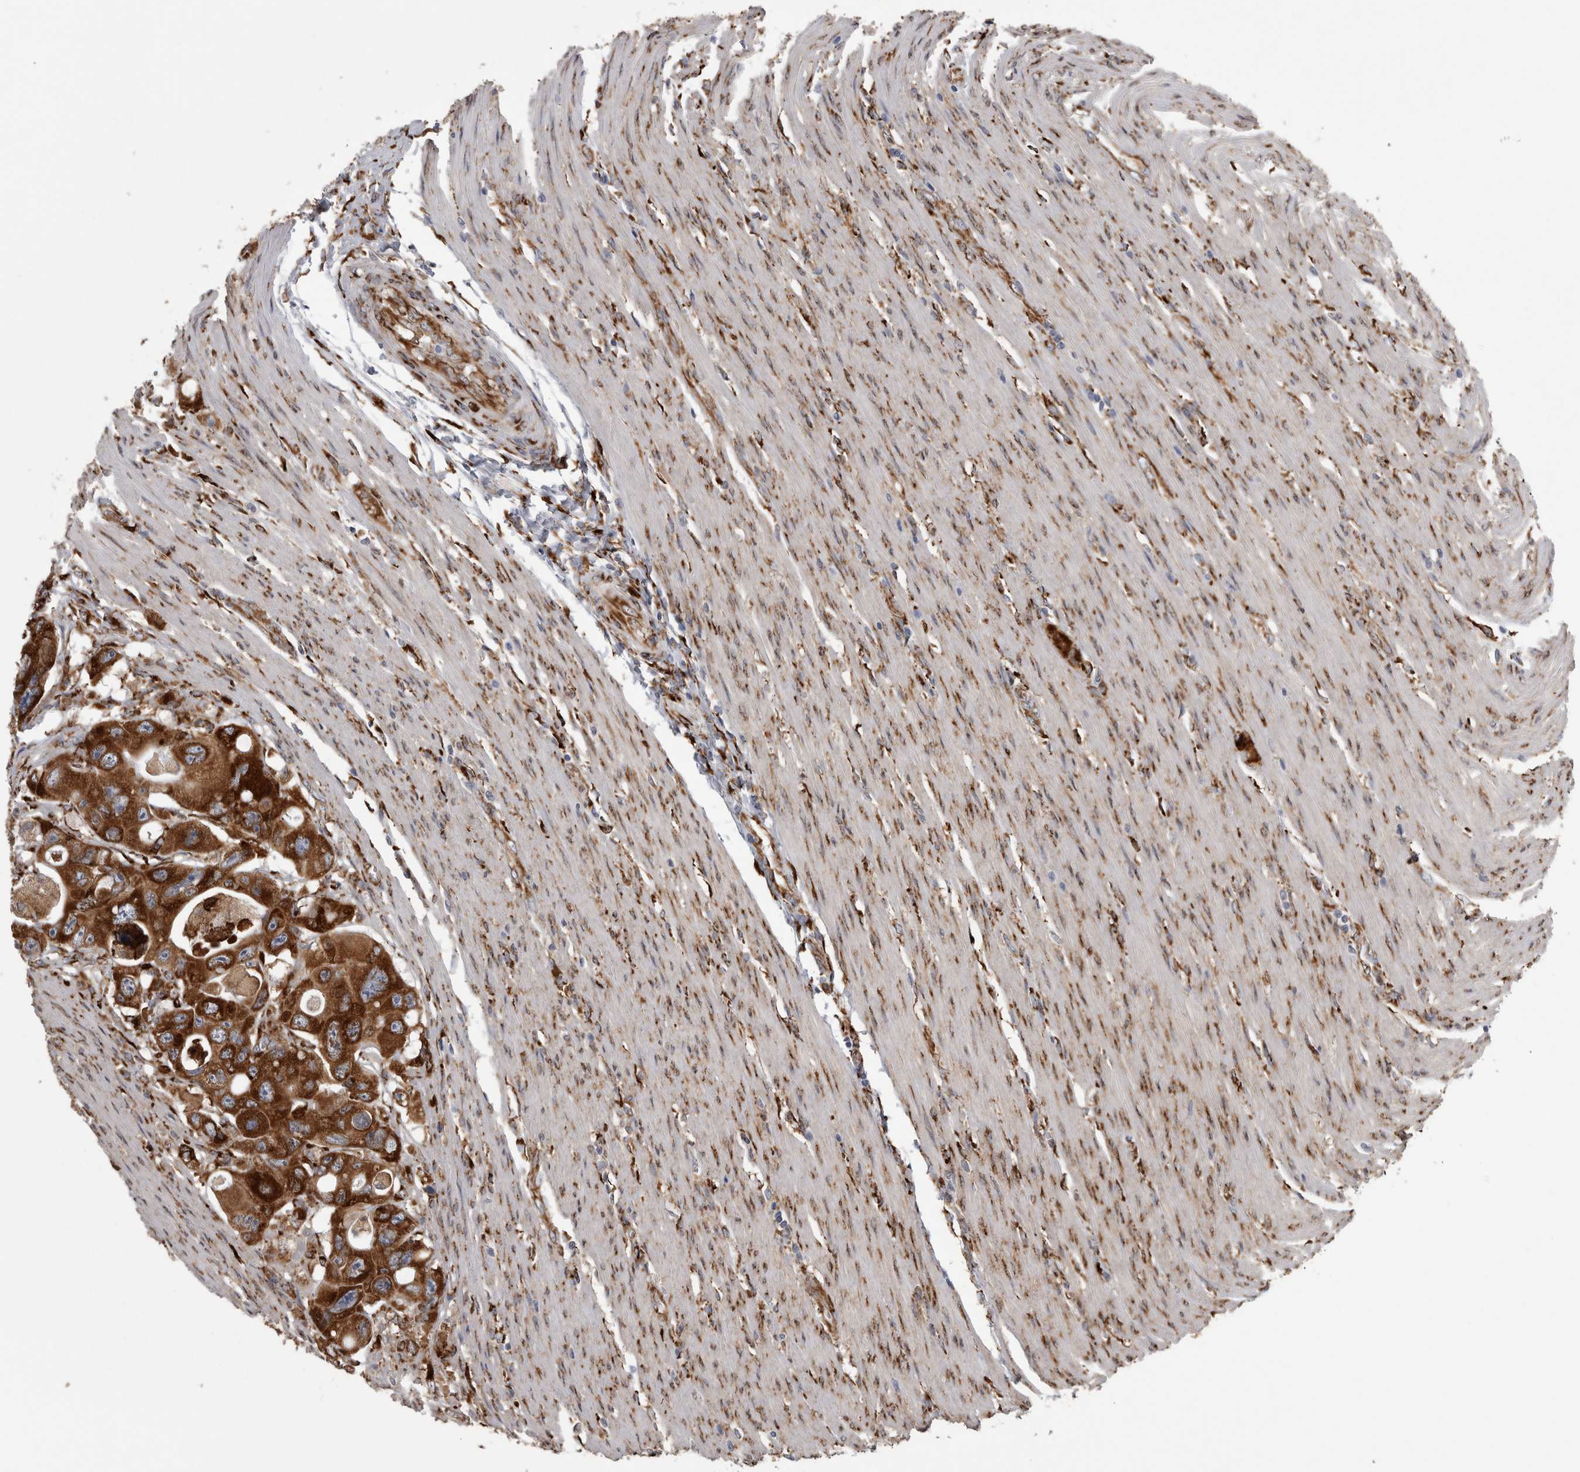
{"staining": {"intensity": "strong", "quantity": ">75%", "location": "cytoplasmic/membranous"}, "tissue": "colorectal cancer", "cell_type": "Tumor cells", "image_type": "cancer", "snomed": [{"axis": "morphology", "description": "Adenocarcinoma, NOS"}, {"axis": "topography", "description": "Colon"}], "caption": "High-magnification brightfield microscopy of colorectal cancer stained with DAB (3,3'-diaminobenzidine) (brown) and counterstained with hematoxylin (blue). tumor cells exhibit strong cytoplasmic/membranous staining is seen in about>75% of cells. (DAB IHC, brown staining for protein, blue staining for nuclei).", "gene": "FHIP2B", "patient": {"sex": "female", "age": 46}}